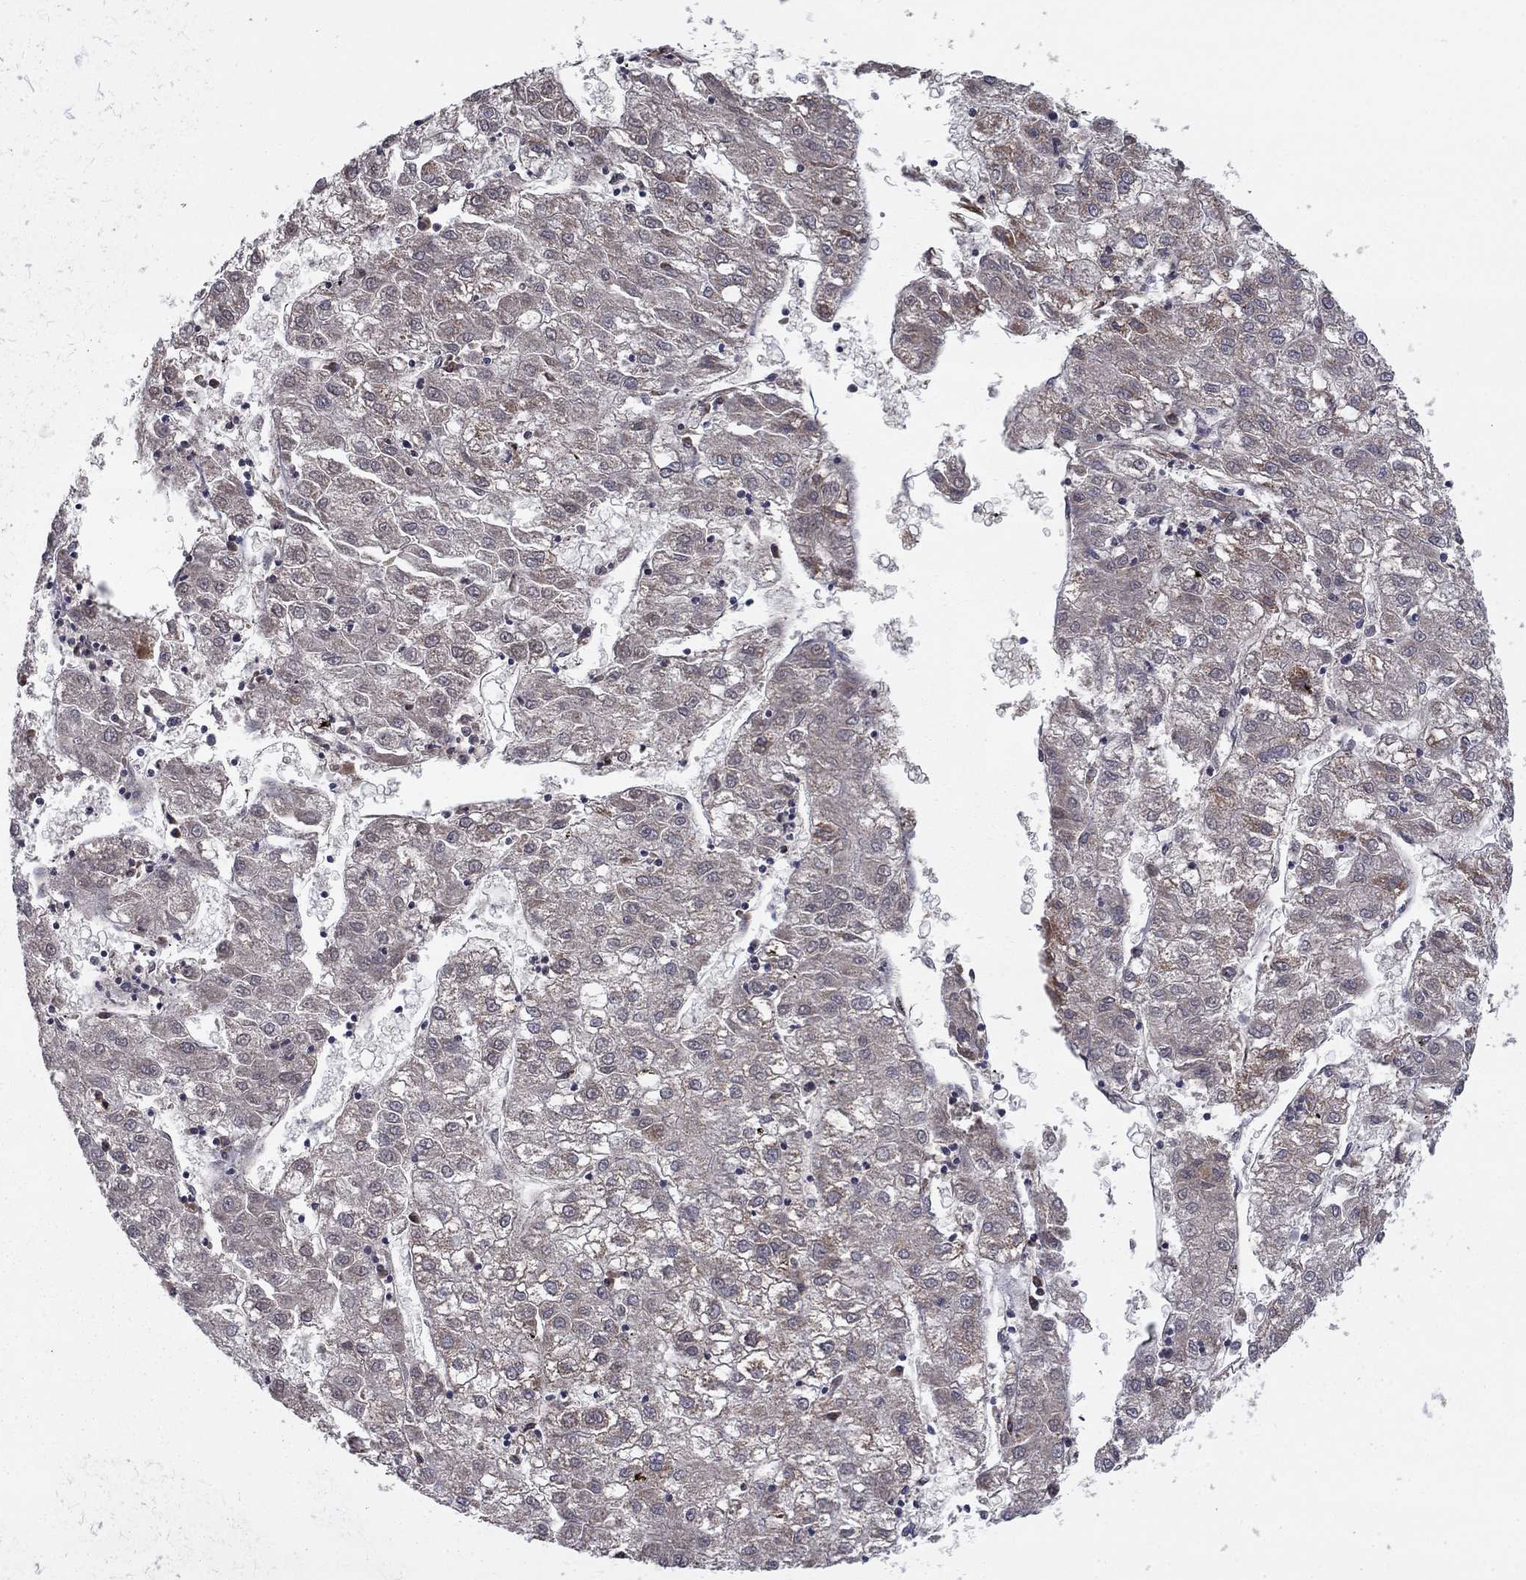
{"staining": {"intensity": "negative", "quantity": "none", "location": "none"}, "tissue": "liver cancer", "cell_type": "Tumor cells", "image_type": "cancer", "snomed": [{"axis": "morphology", "description": "Carcinoma, Hepatocellular, NOS"}, {"axis": "topography", "description": "Liver"}], "caption": "Tumor cells show no significant protein staining in hepatocellular carcinoma (liver).", "gene": "NDUFV1", "patient": {"sex": "male", "age": 72}}